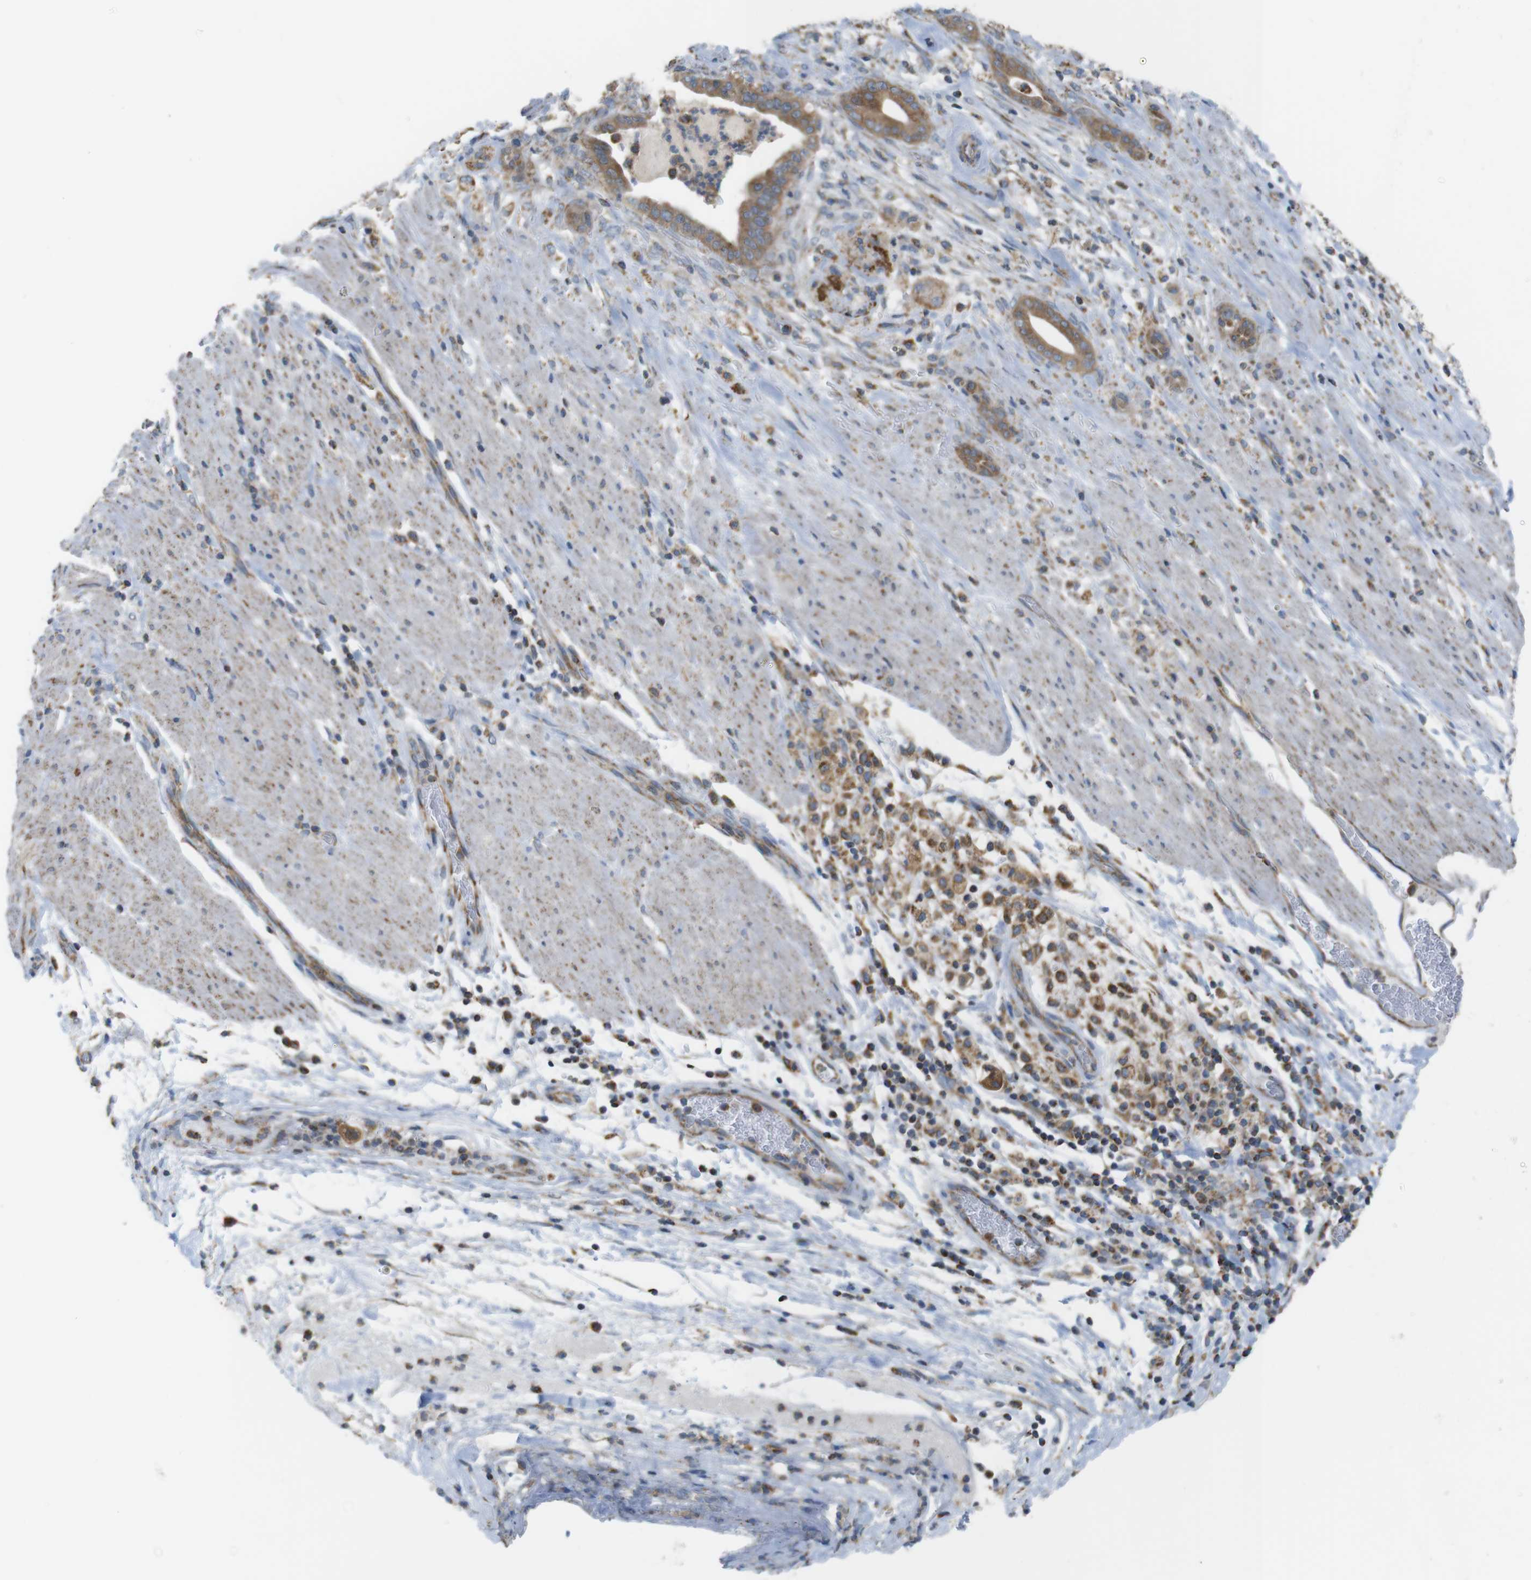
{"staining": {"intensity": "moderate", "quantity": ">75%", "location": "cytoplasmic/membranous"}, "tissue": "pancreatic cancer", "cell_type": "Tumor cells", "image_type": "cancer", "snomed": [{"axis": "morphology", "description": "Adenocarcinoma, NOS"}, {"axis": "topography", "description": "Pancreas"}], "caption": "High-power microscopy captured an immunohistochemistry (IHC) photomicrograph of adenocarcinoma (pancreatic), revealing moderate cytoplasmic/membranous positivity in approximately >75% of tumor cells. (DAB = brown stain, brightfield microscopy at high magnification).", "gene": "GRIK2", "patient": {"sex": "male", "age": 63}}